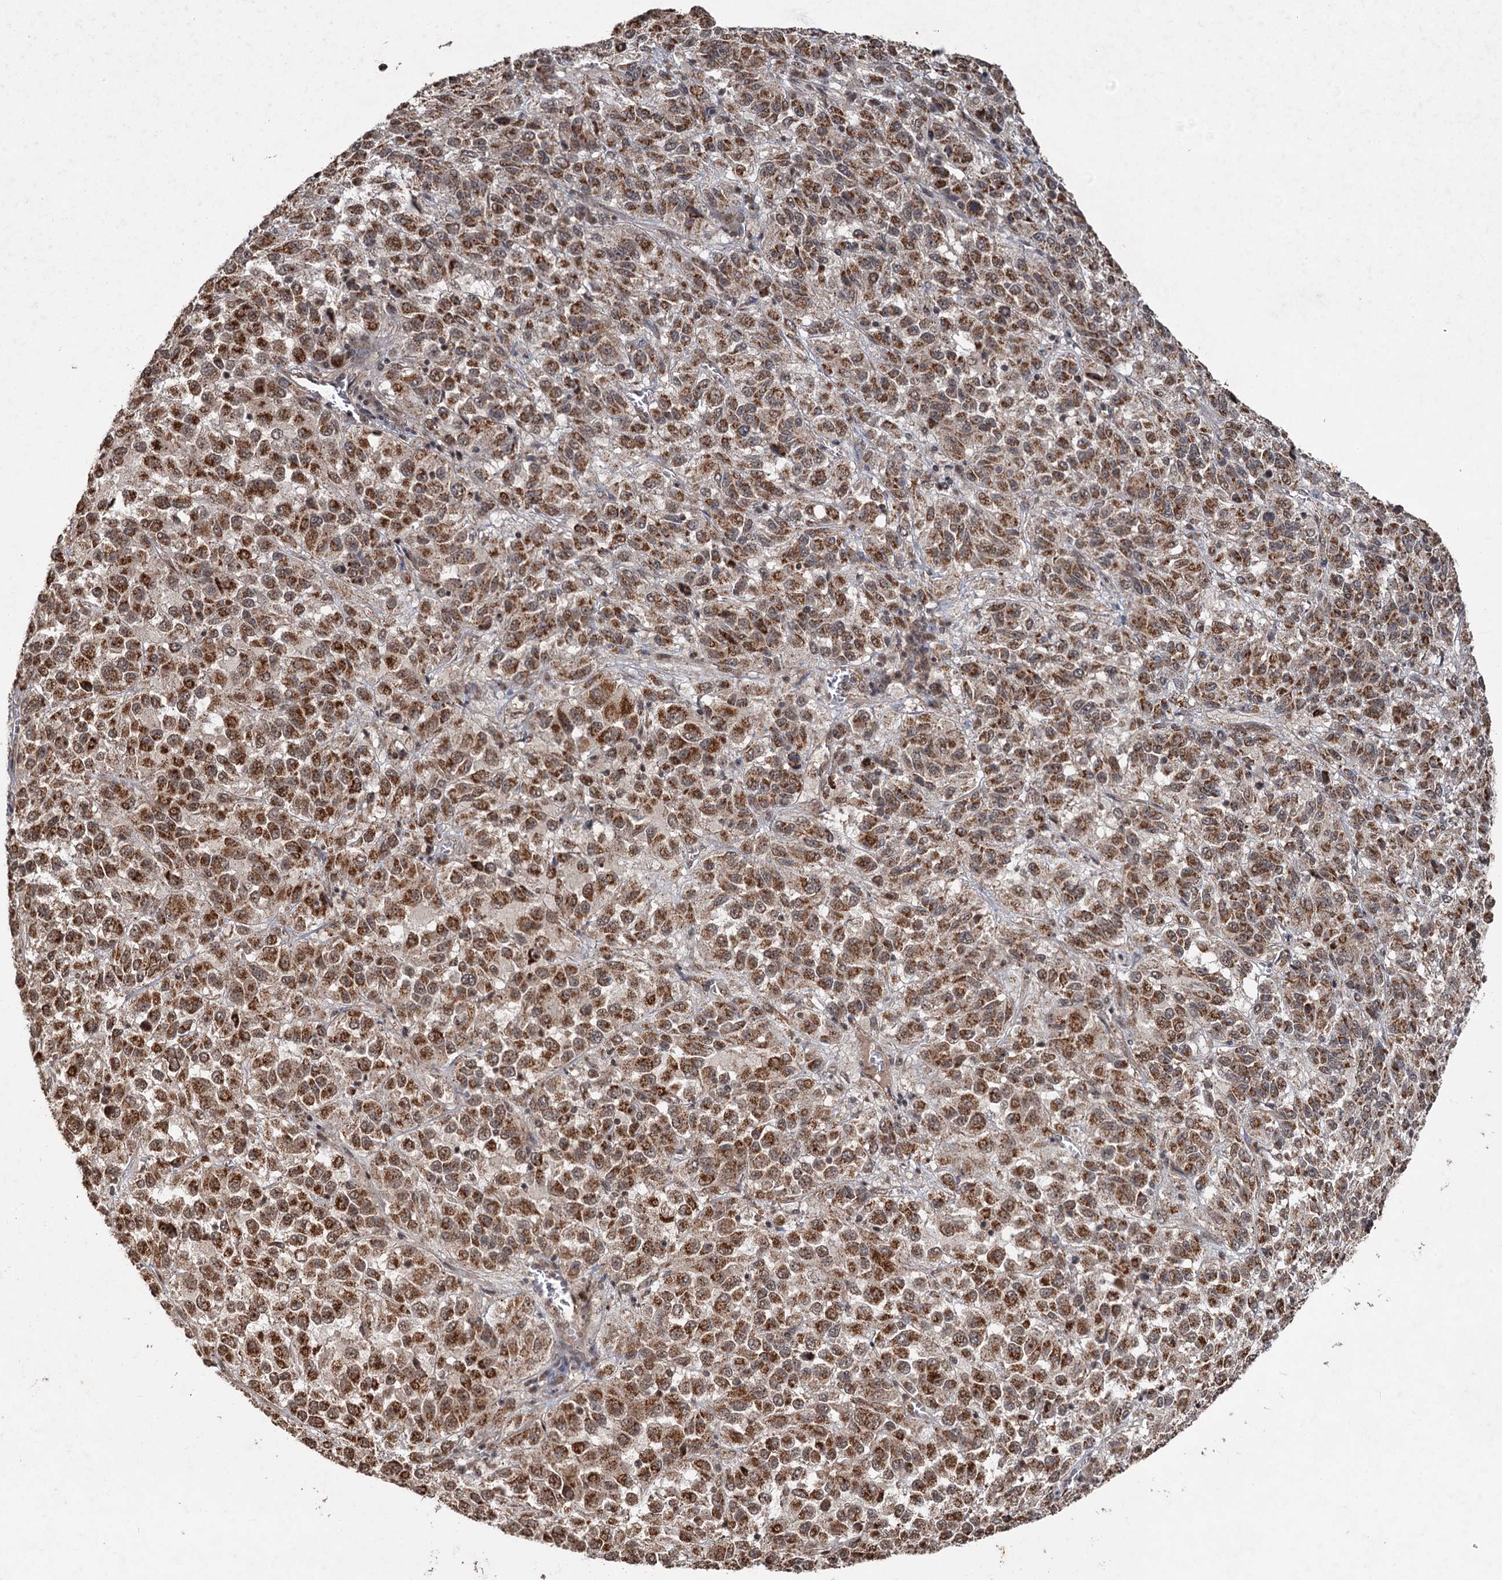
{"staining": {"intensity": "moderate", "quantity": ">75%", "location": "cytoplasmic/membranous,nuclear"}, "tissue": "melanoma", "cell_type": "Tumor cells", "image_type": "cancer", "snomed": [{"axis": "morphology", "description": "Malignant melanoma, Metastatic site"}, {"axis": "topography", "description": "Lung"}], "caption": "IHC (DAB) staining of human melanoma shows moderate cytoplasmic/membranous and nuclear protein positivity in approximately >75% of tumor cells.", "gene": "REP15", "patient": {"sex": "male", "age": 64}}